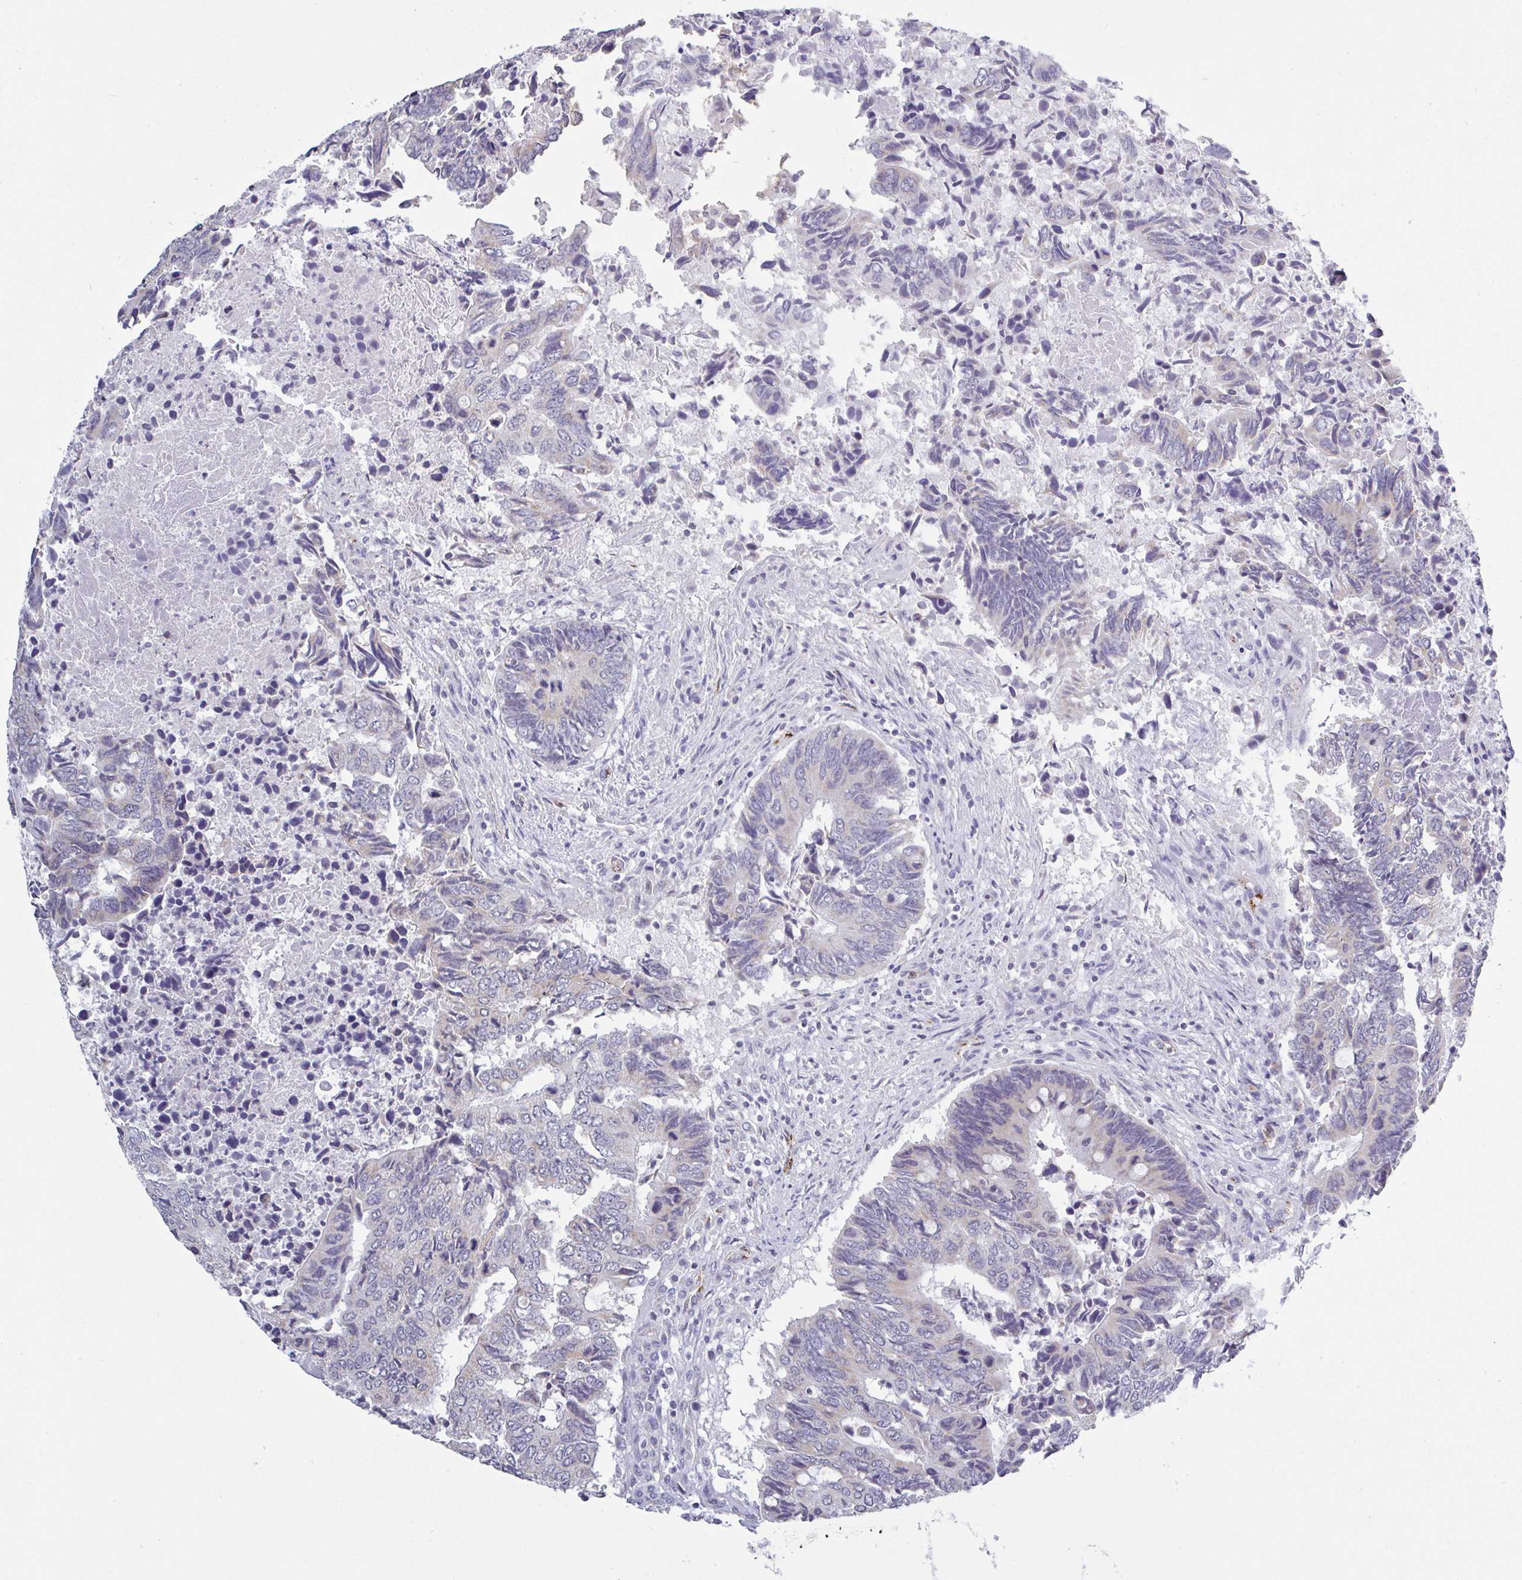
{"staining": {"intensity": "negative", "quantity": "none", "location": "none"}, "tissue": "colorectal cancer", "cell_type": "Tumor cells", "image_type": "cancer", "snomed": [{"axis": "morphology", "description": "Adenocarcinoma, NOS"}, {"axis": "topography", "description": "Colon"}], "caption": "Tumor cells are negative for protein expression in human colorectal adenocarcinoma.", "gene": "PLCD4", "patient": {"sex": "male", "age": 87}}